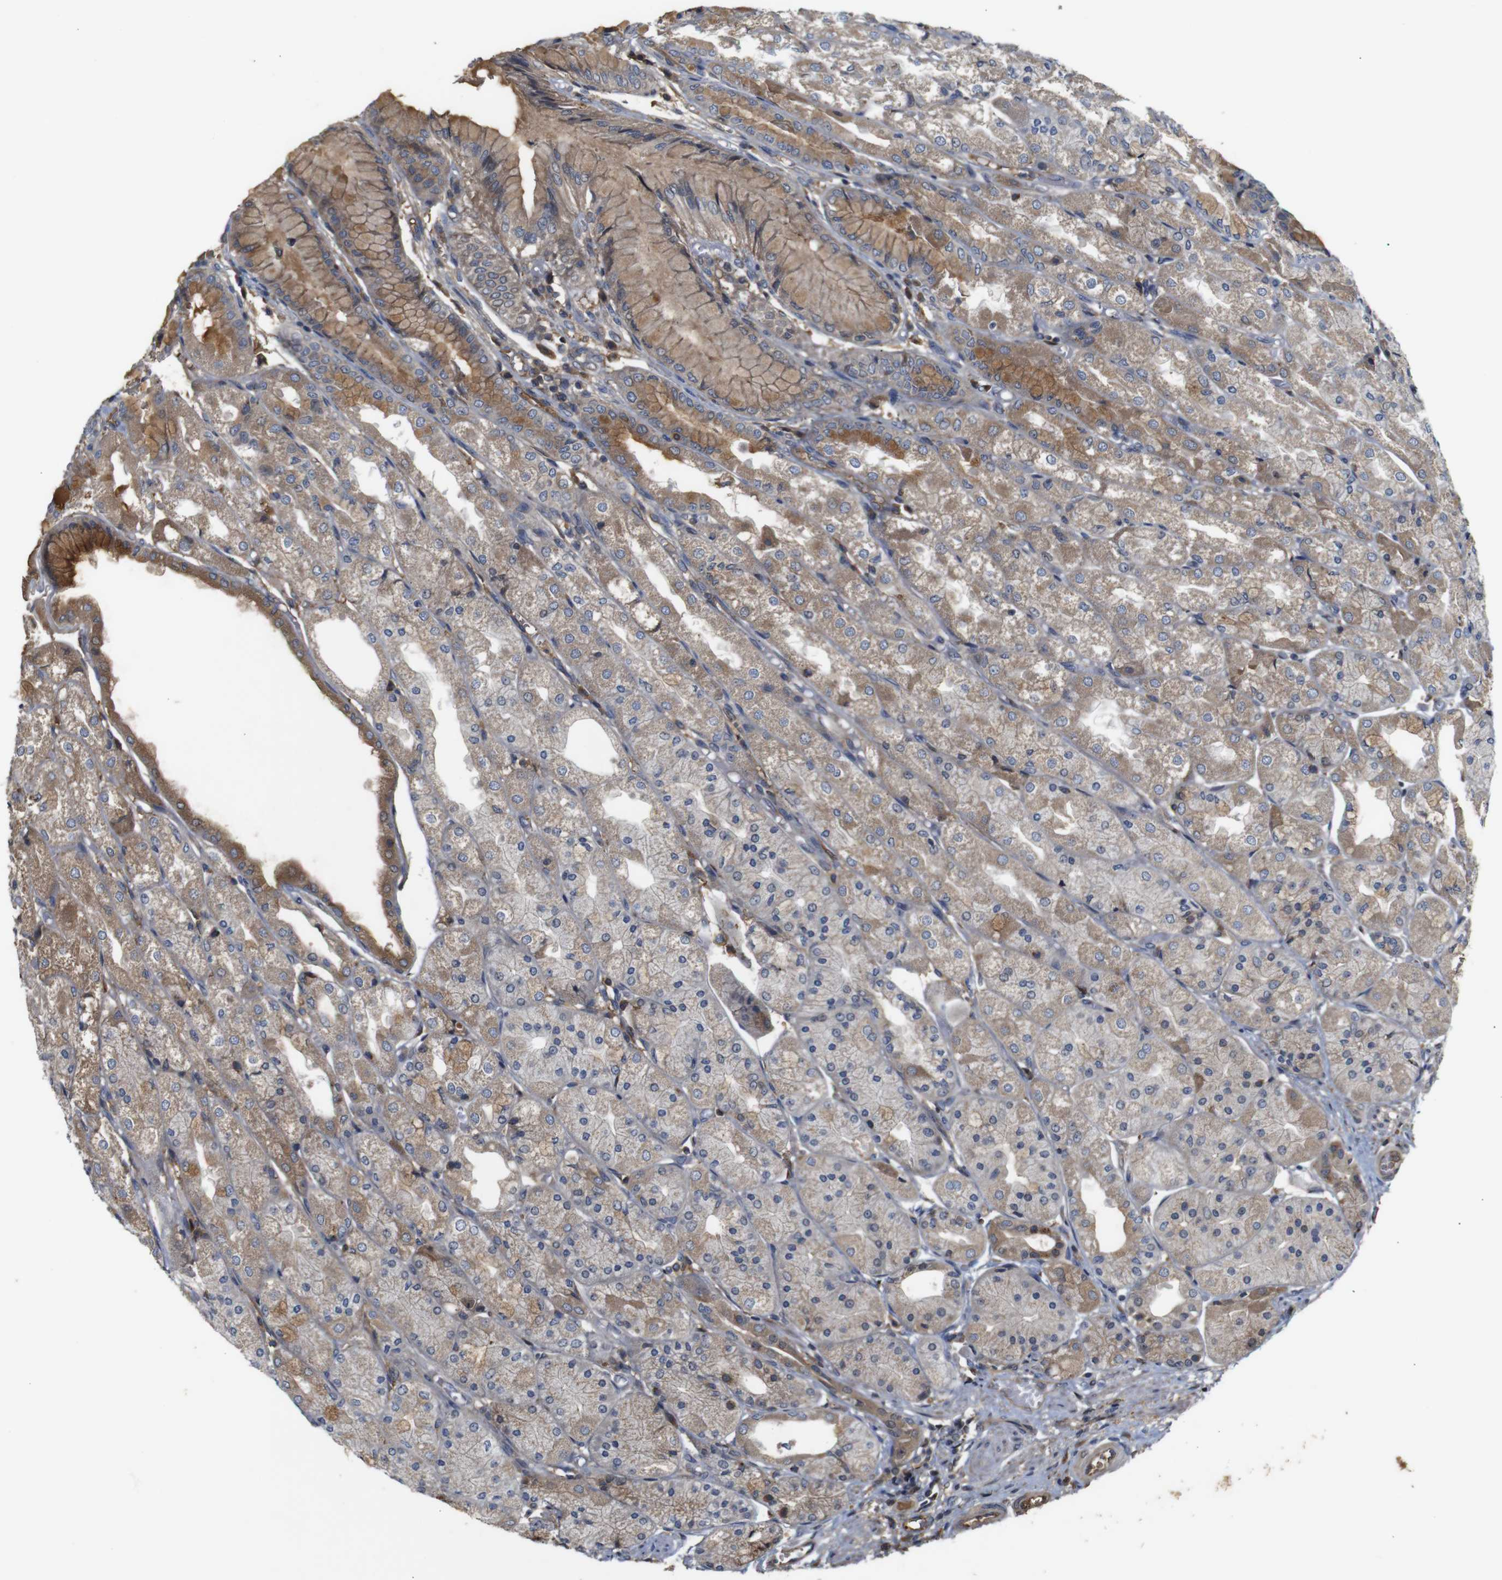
{"staining": {"intensity": "moderate", "quantity": ">75%", "location": "cytoplasmic/membranous"}, "tissue": "stomach", "cell_type": "Glandular cells", "image_type": "normal", "snomed": [{"axis": "morphology", "description": "Normal tissue, NOS"}, {"axis": "topography", "description": "Stomach, upper"}], "caption": "Moderate cytoplasmic/membranous staining for a protein is appreciated in about >75% of glandular cells of benign stomach using immunohistochemistry (IHC).", "gene": "PTPN1", "patient": {"sex": "male", "age": 72}}